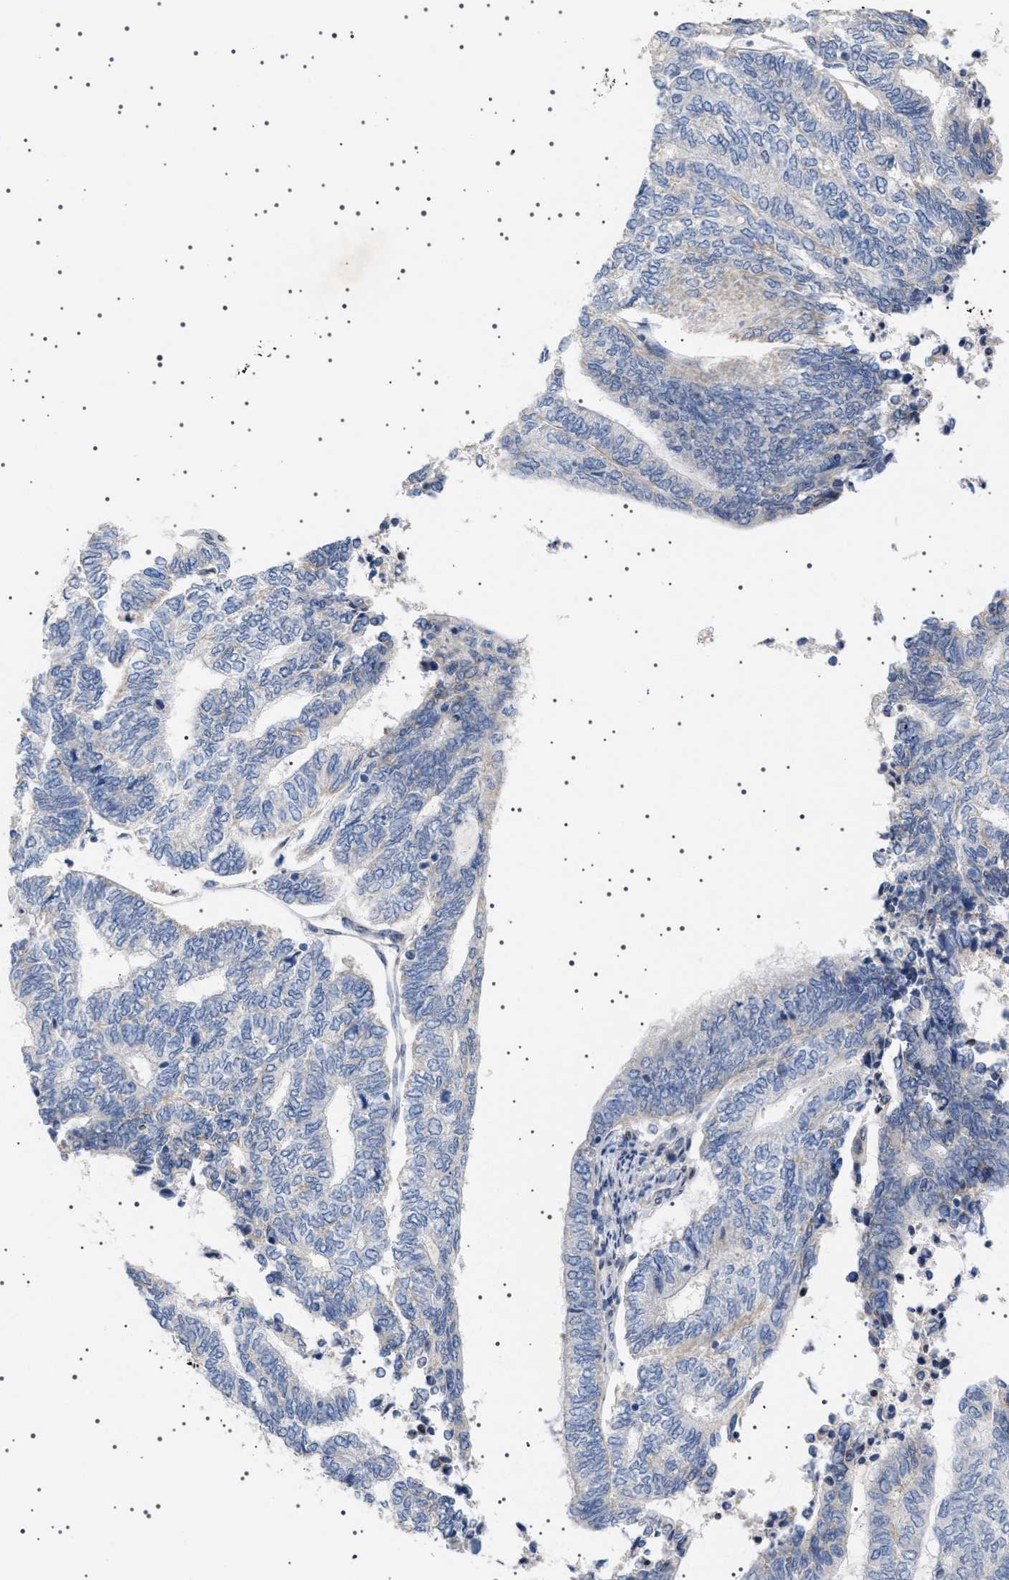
{"staining": {"intensity": "negative", "quantity": "none", "location": "none"}, "tissue": "endometrial cancer", "cell_type": "Tumor cells", "image_type": "cancer", "snomed": [{"axis": "morphology", "description": "Adenocarcinoma, NOS"}, {"axis": "topography", "description": "Uterus"}, {"axis": "topography", "description": "Endometrium"}], "caption": "Tumor cells are negative for brown protein staining in endometrial cancer.", "gene": "HTR1A", "patient": {"sex": "female", "age": 70}}